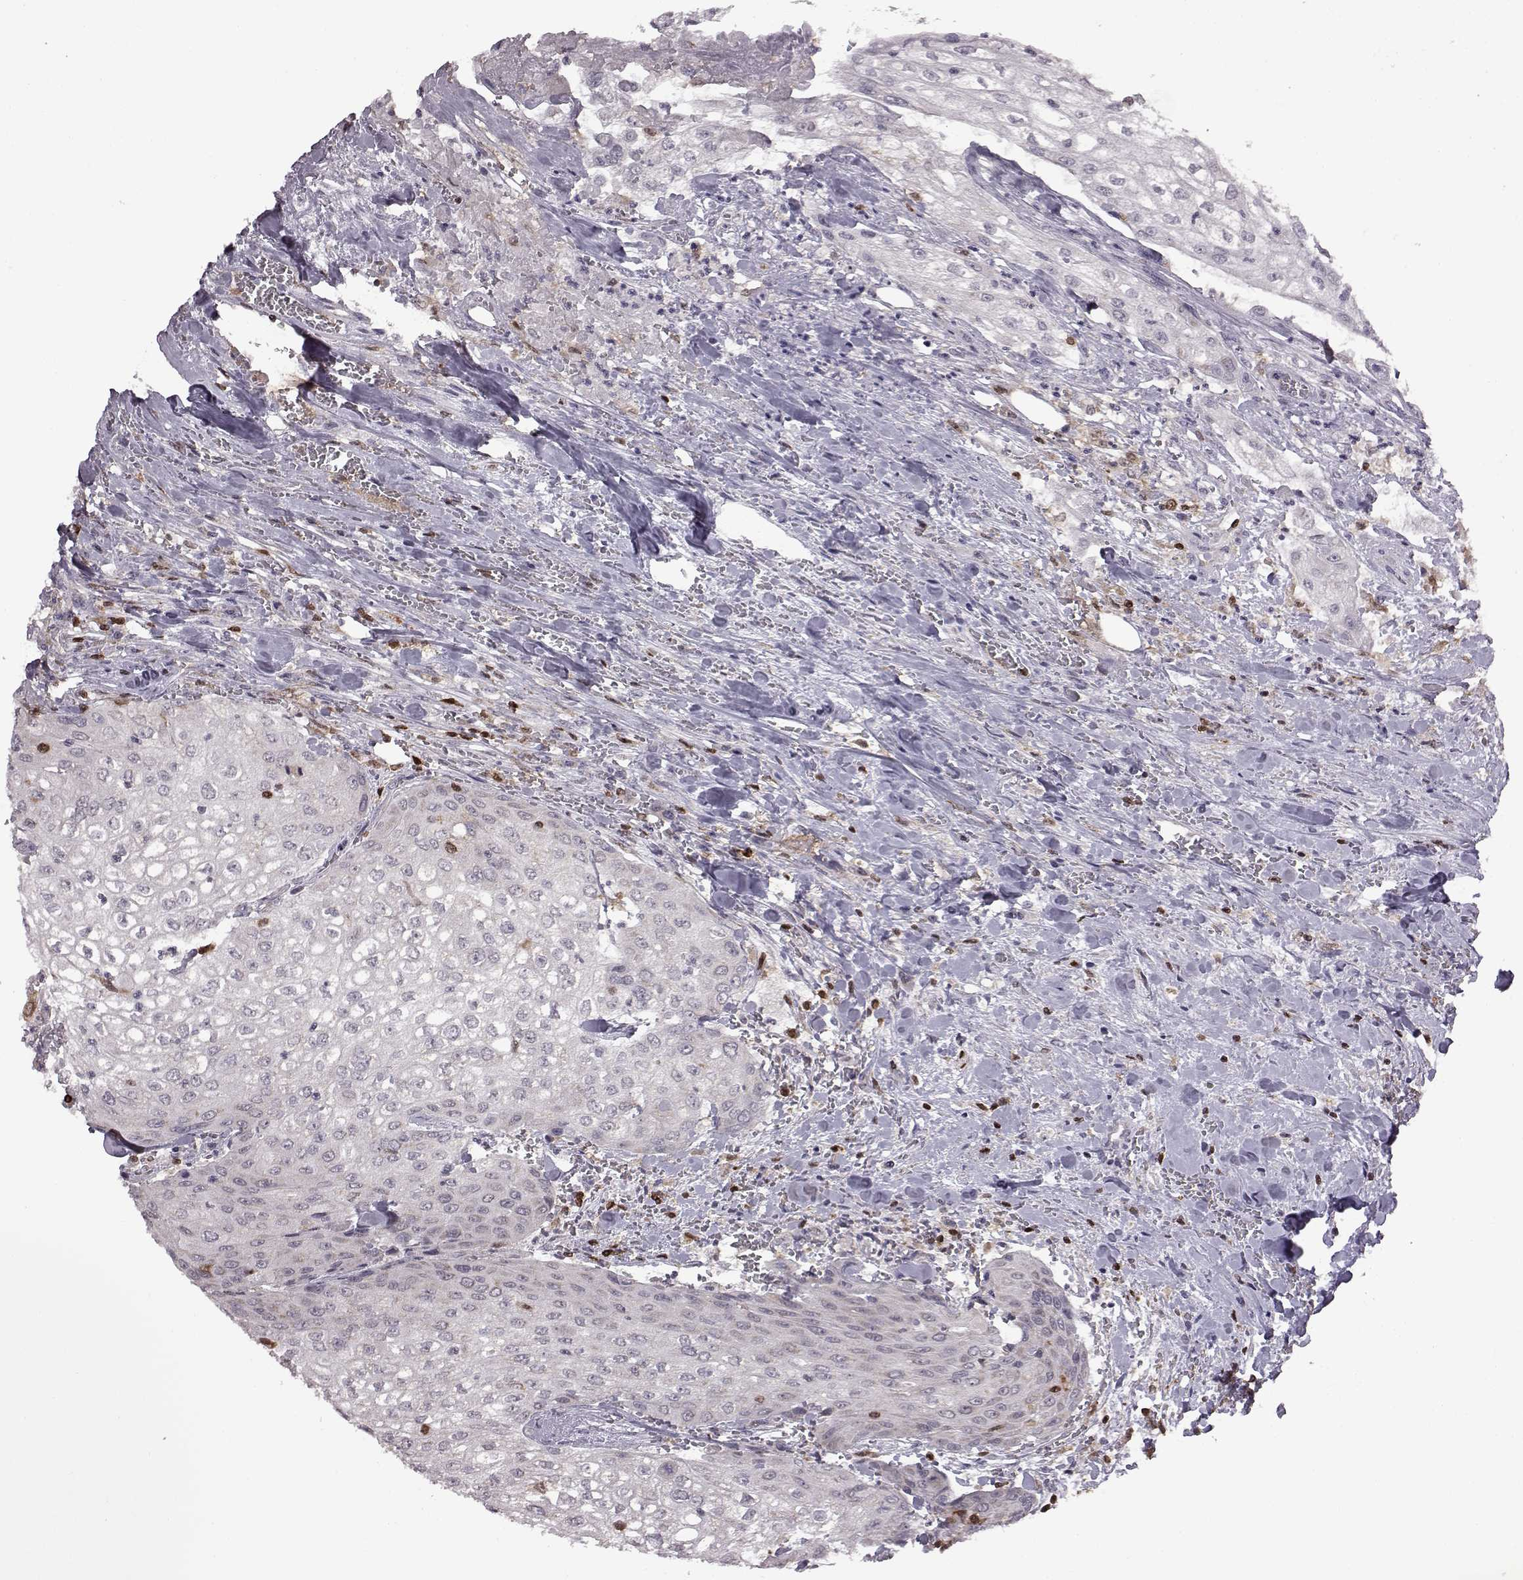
{"staining": {"intensity": "negative", "quantity": "none", "location": "none"}, "tissue": "urothelial cancer", "cell_type": "Tumor cells", "image_type": "cancer", "snomed": [{"axis": "morphology", "description": "Urothelial carcinoma, High grade"}, {"axis": "topography", "description": "Urinary bladder"}], "caption": "Human high-grade urothelial carcinoma stained for a protein using IHC displays no positivity in tumor cells.", "gene": "DOK2", "patient": {"sex": "male", "age": 62}}